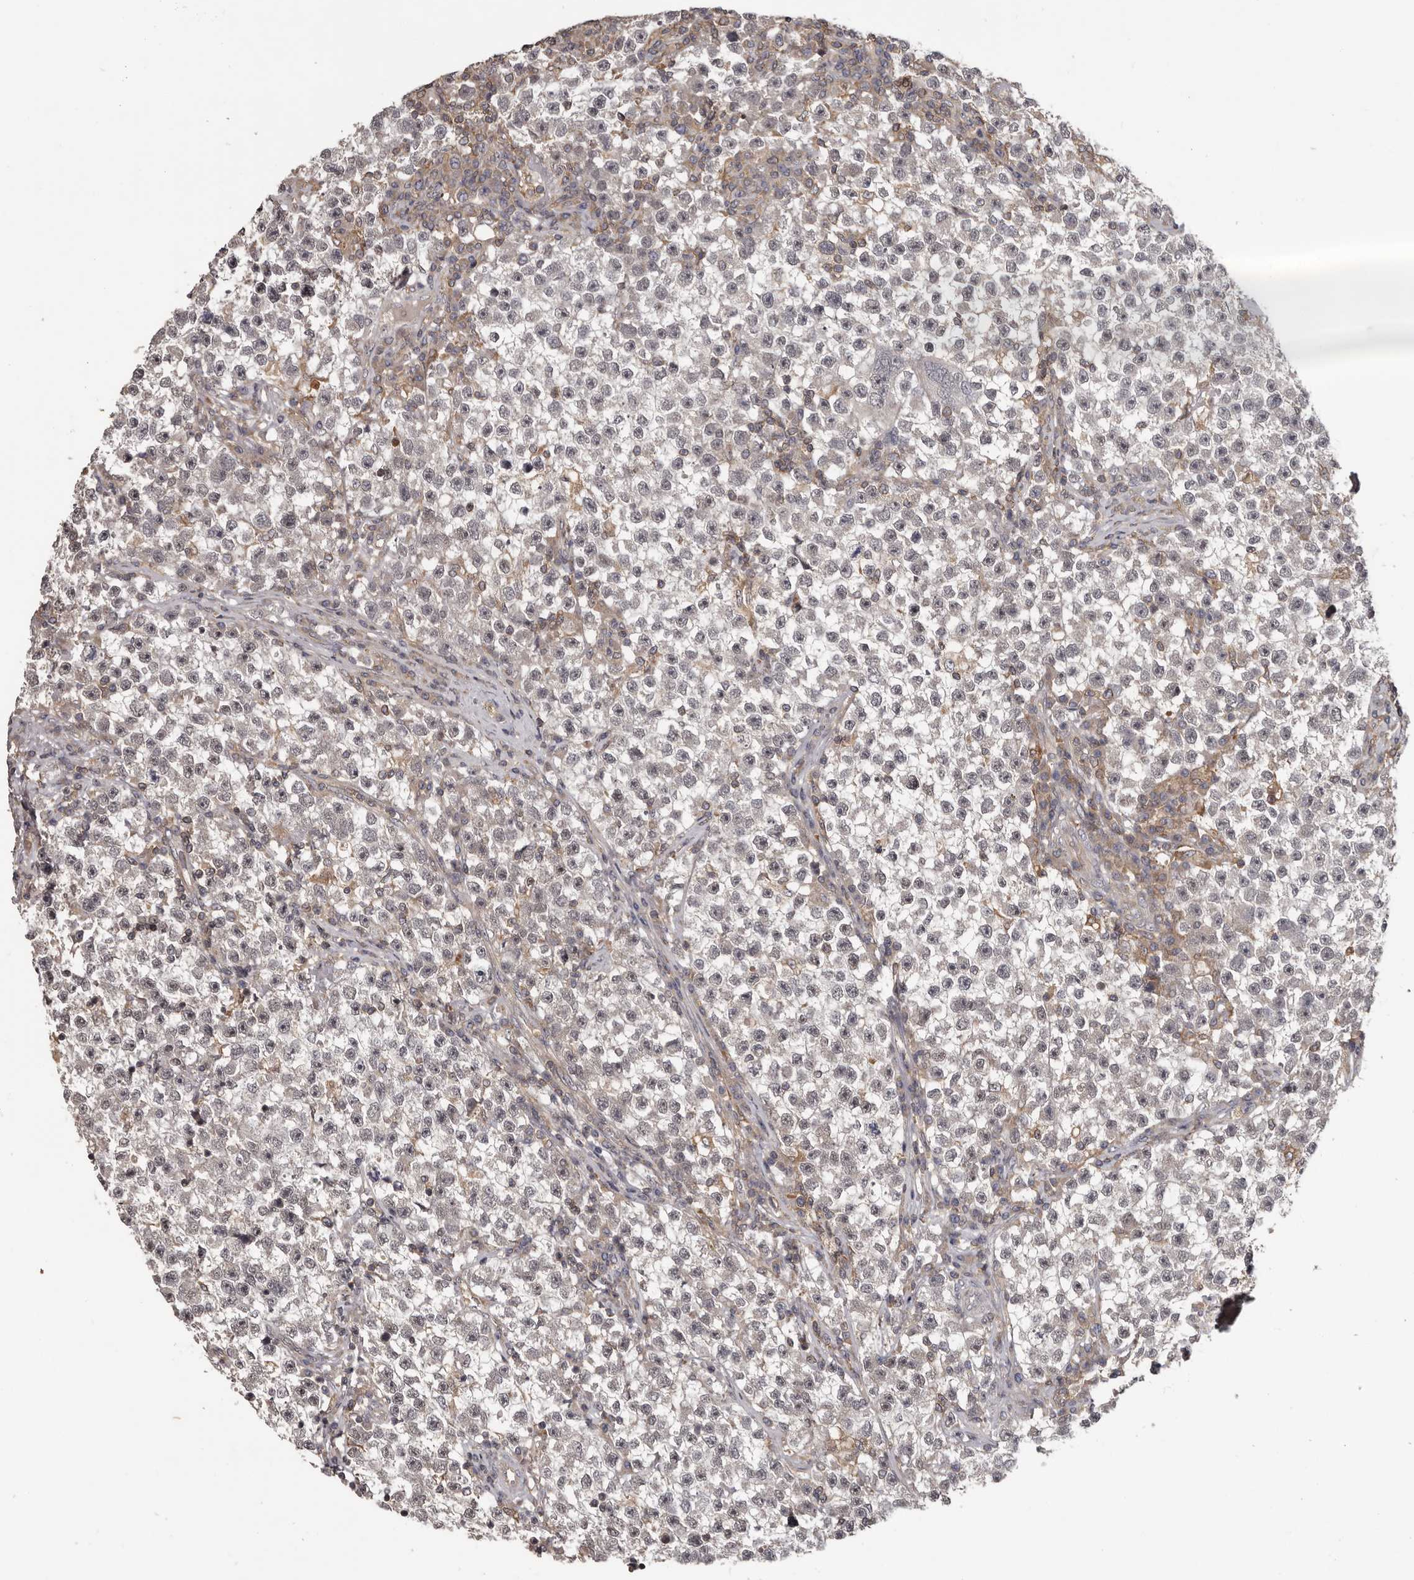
{"staining": {"intensity": "negative", "quantity": "none", "location": "none"}, "tissue": "testis cancer", "cell_type": "Tumor cells", "image_type": "cancer", "snomed": [{"axis": "morphology", "description": "Seminoma, NOS"}, {"axis": "topography", "description": "Testis"}], "caption": "Immunohistochemistry of testis seminoma shows no staining in tumor cells.", "gene": "ANKRD44", "patient": {"sex": "male", "age": 22}}